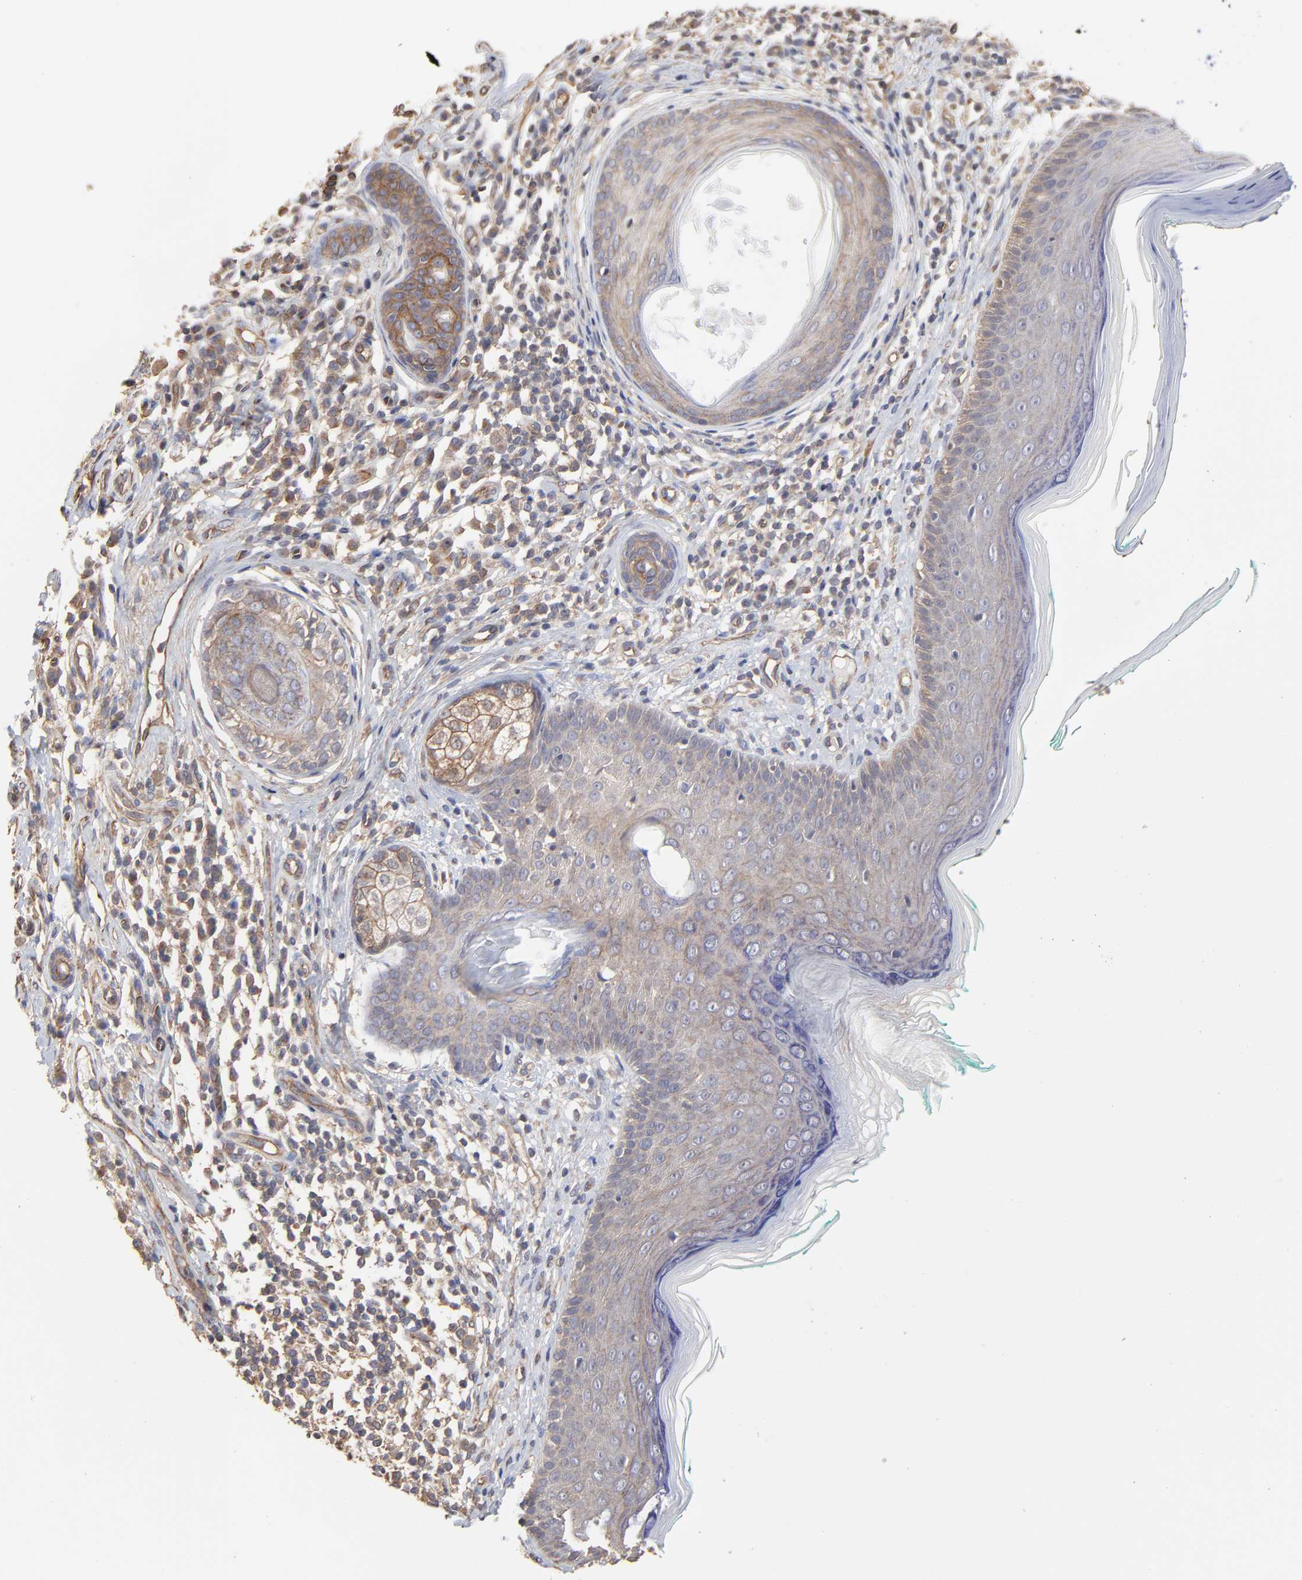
{"staining": {"intensity": "moderate", "quantity": "25%-75%", "location": "cytoplasmic/membranous"}, "tissue": "skin cancer", "cell_type": "Tumor cells", "image_type": "cancer", "snomed": [{"axis": "morphology", "description": "Normal tissue, NOS"}, {"axis": "morphology", "description": "Basal cell carcinoma"}, {"axis": "topography", "description": "Skin"}], "caption": "Human basal cell carcinoma (skin) stained with a brown dye shows moderate cytoplasmic/membranous positive expression in about 25%-75% of tumor cells.", "gene": "ARMT1", "patient": {"sex": "male", "age": 76}}